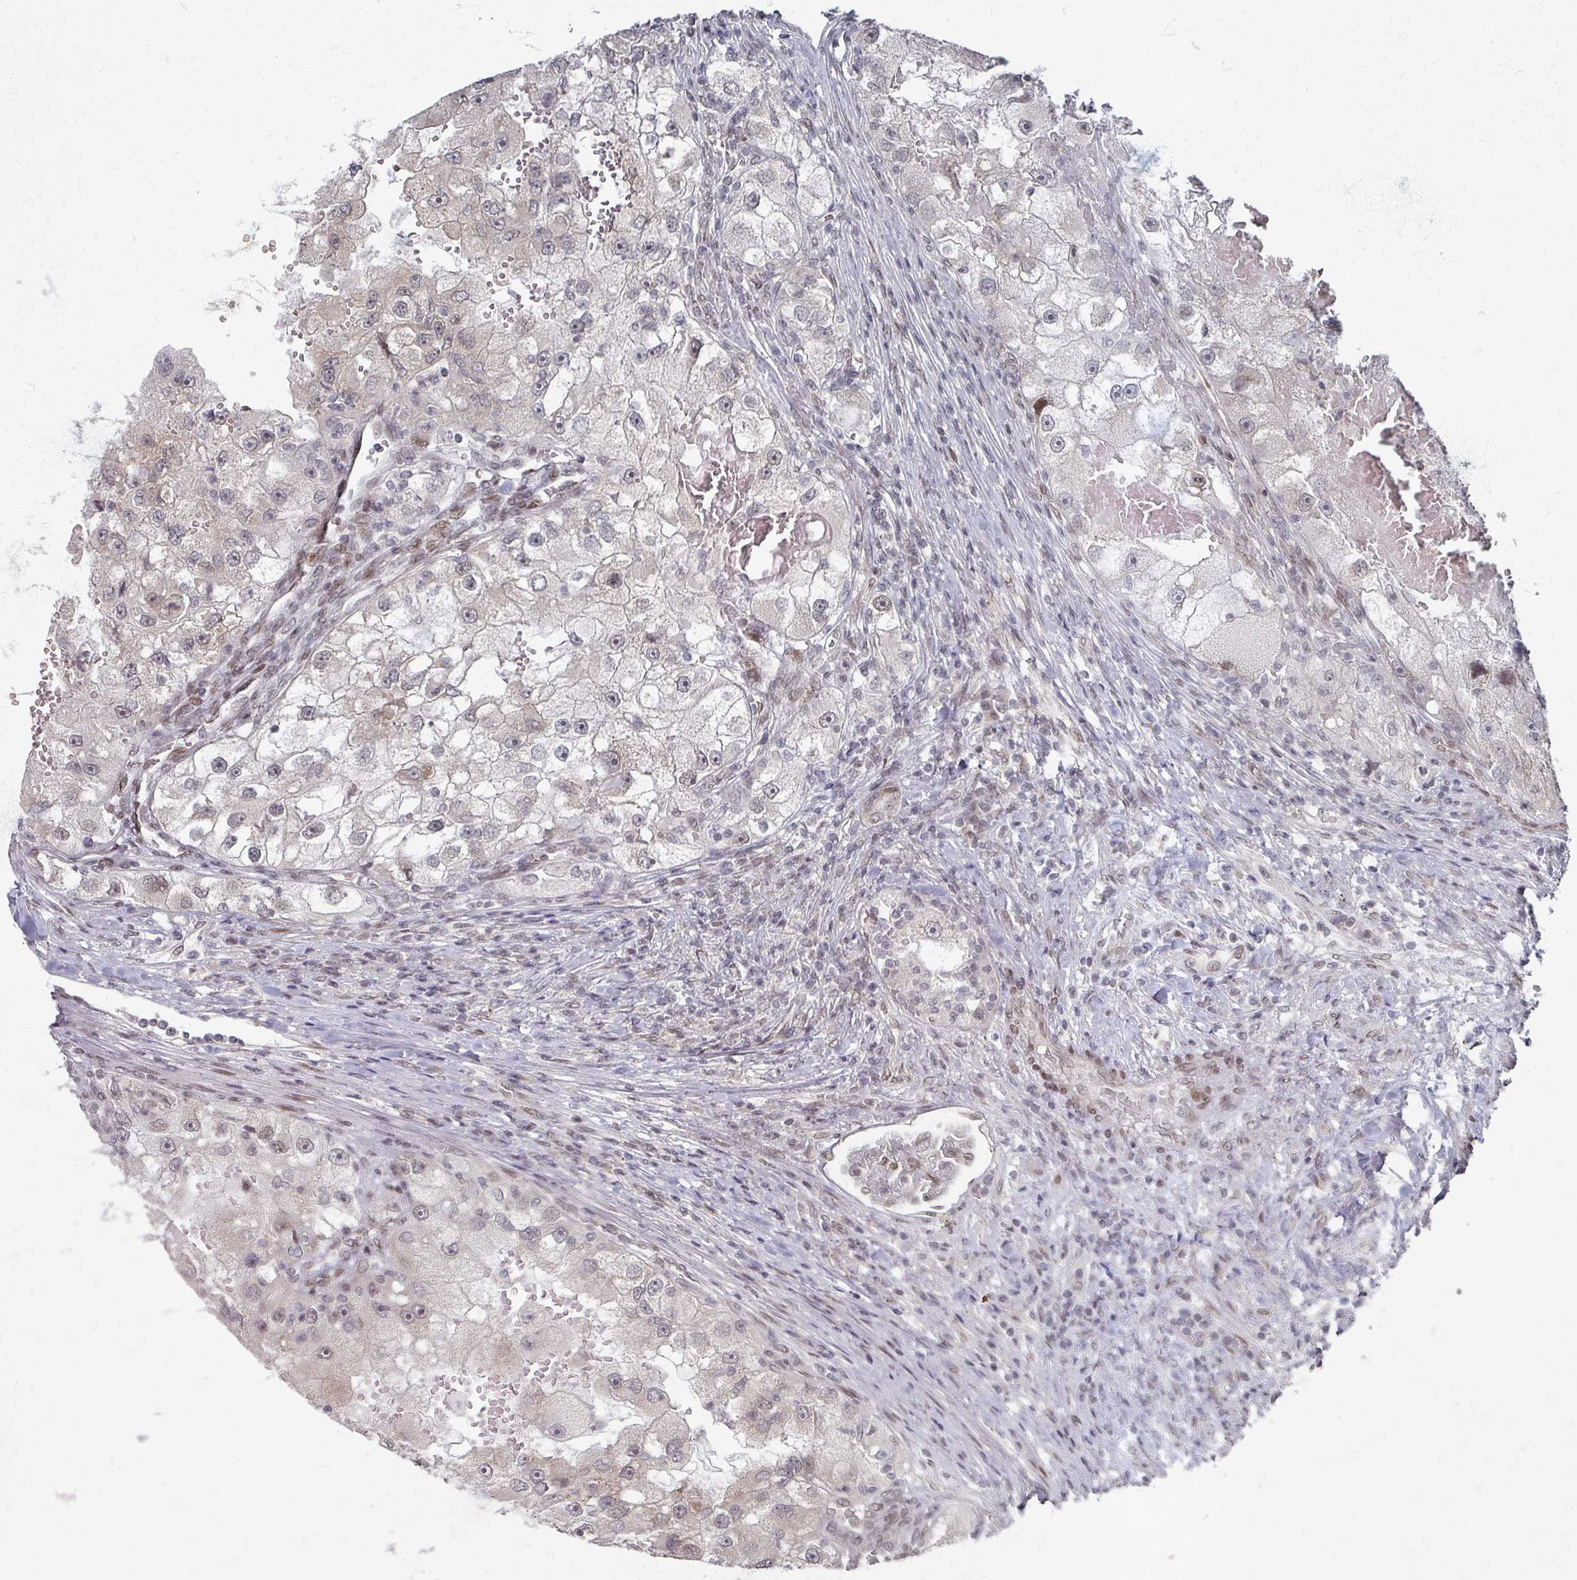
{"staining": {"intensity": "weak", "quantity": "<25%", "location": "cytoplasmic/membranous,nuclear"}, "tissue": "renal cancer", "cell_type": "Tumor cells", "image_type": "cancer", "snomed": [{"axis": "morphology", "description": "Adenocarcinoma, NOS"}, {"axis": "topography", "description": "Kidney"}], "caption": "Immunohistochemical staining of human renal cancer reveals no significant expression in tumor cells.", "gene": "PSKH1", "patient": {"sex": "male", "age": 63}}